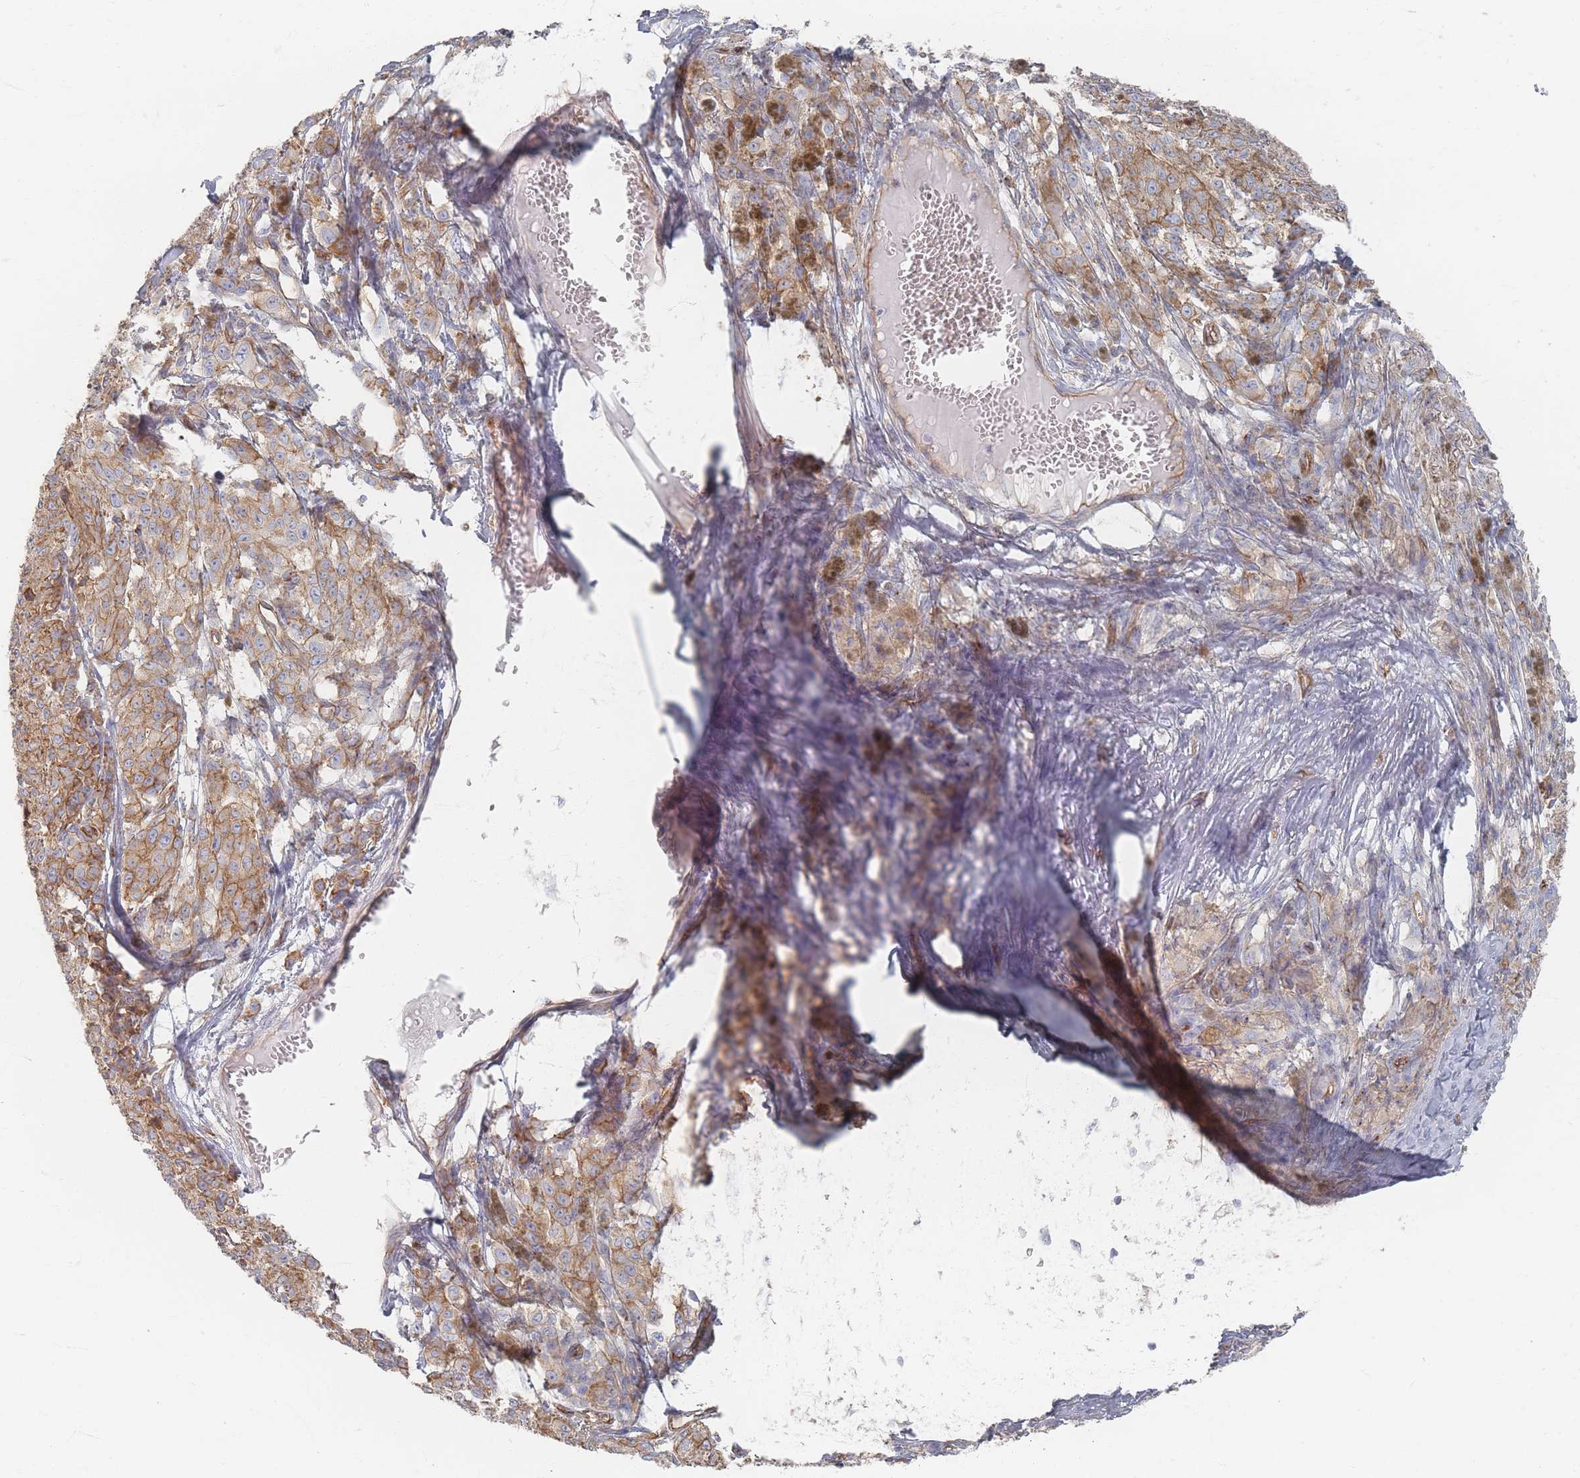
{"staining": {"intensity": "moderate", "quantity": ">75%", "location": "cytoplasmic/membranous"}, "tissue": "melanoma", "cell_type": "Tumor cells", "image_type": "cancer", "snomed": [{"axis": "morphology", "description": "Malignant melanoma, NOS"}, {"axis": "topography", "description": "Skin"}], "caption": "IHC (DAB) staining of human melanoma demonstrates moderate cytoplasmic/membranous protein positivity in about >75% of tumor cells. Nuclei are stained in blue.", "gene": "GNB1", "patient": {"sex": "female", "age": 52}}